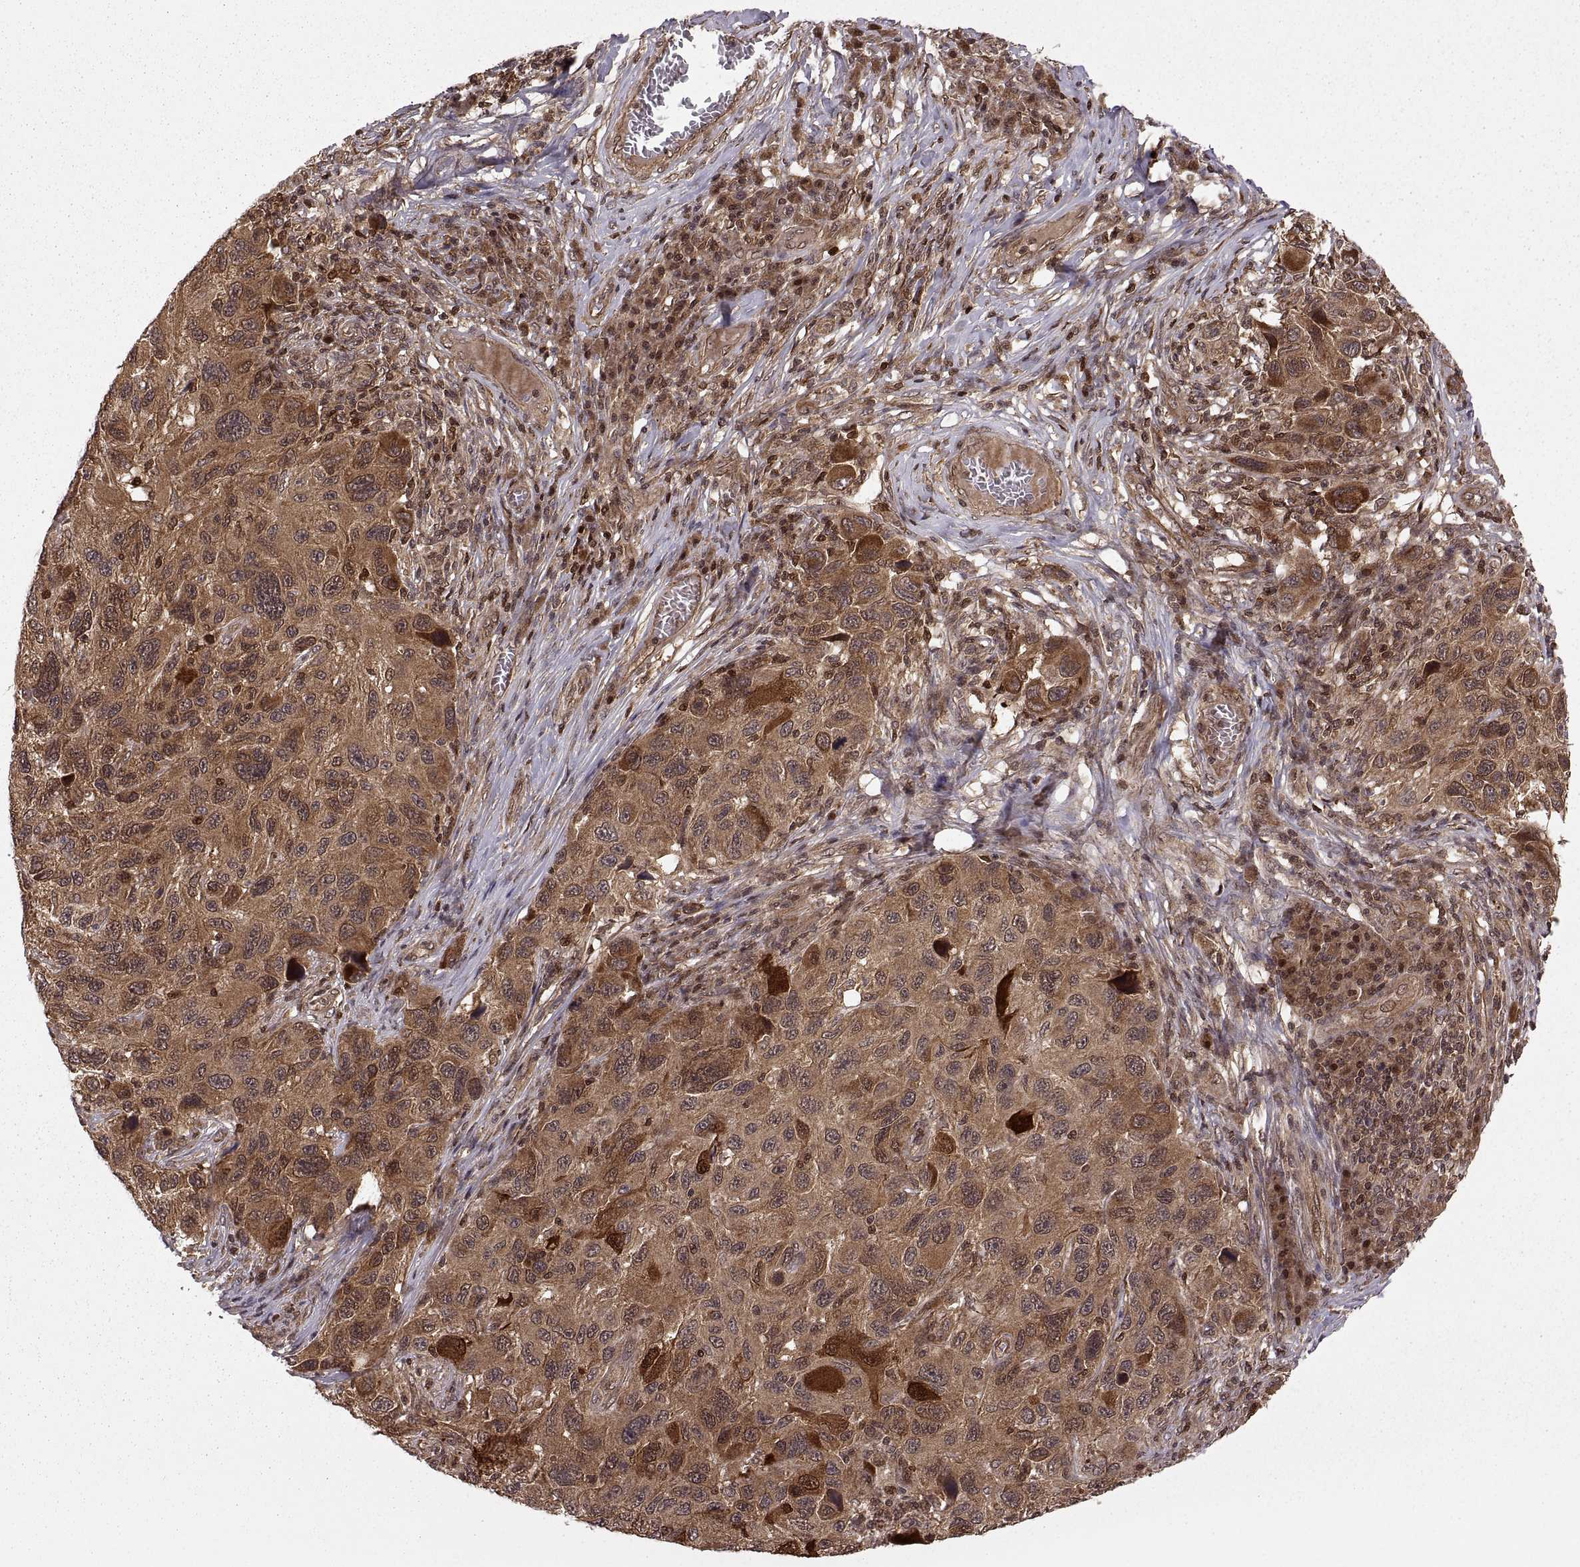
{"staining": {"intensity": "strong", "quantity": ">75%", "location": "cytoplasmic/membranous"}, "tissue": "melanoma", "cell_type": "Tumor cells", "image_type": "cancer", "snomed": [{"axis": "morphology", "description": "Malignant melanoma, NOS"}, {"axis": "topography", "description": "Skin"}], "caption": "Malignant melanoma stained with a protein marker displays strong staining in tumor cells.", "gene": "DEDD", "patient": {"sex": "male", "age": 53}}